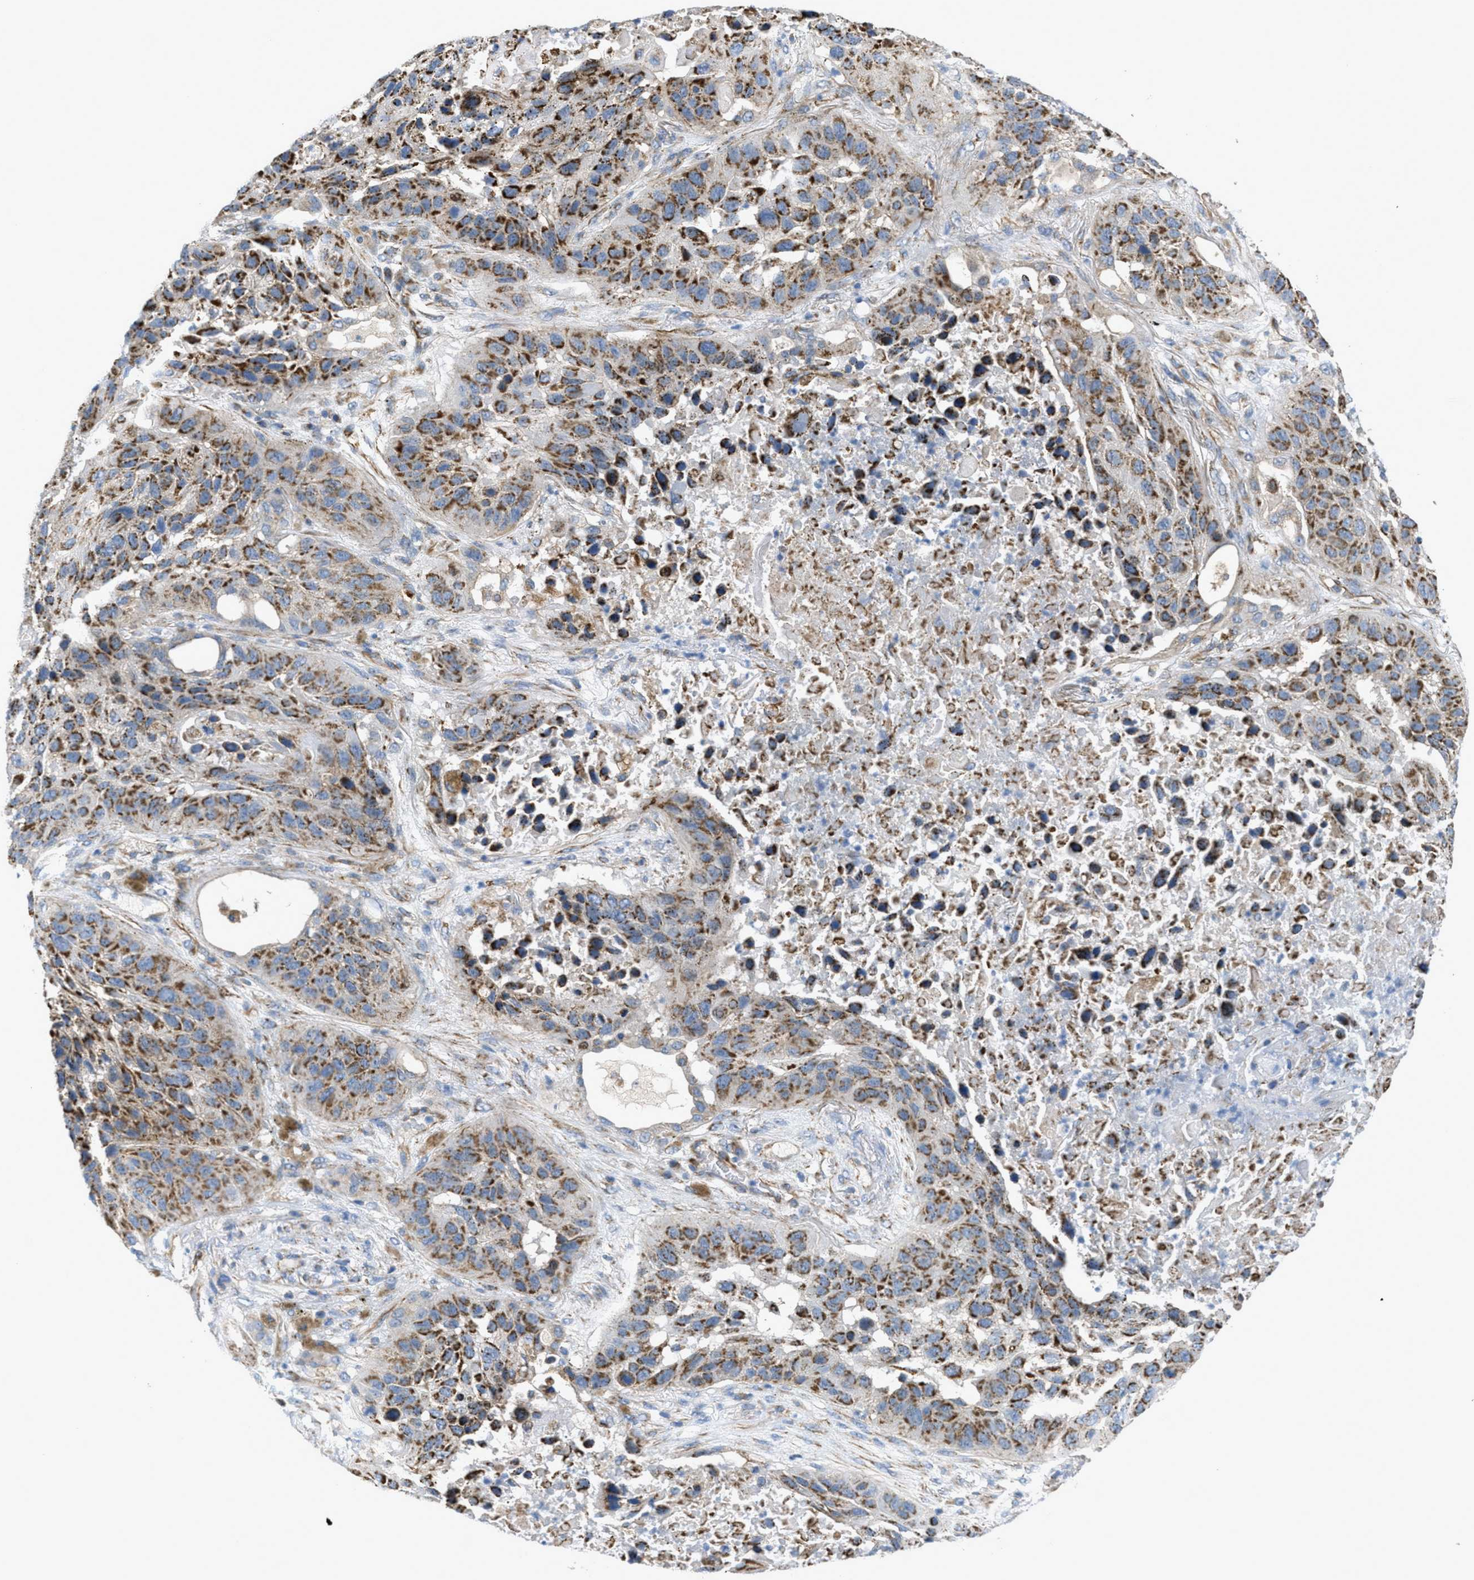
{"staining": {"intensity": "strong", "quantity": ">75%", "location": "cytoplasmic/membranous"}, "tissue": "lung cancer", "cell_type": "Tumor cells", "image_type": "cancer", "snomed": [{"axis": "morphology", "description": "Squamous cell carcinoma, NOS"}, {"axis": "topography", "description": "Lung"}], "caption": "This is a photomicrograph of immunohistochemistry staining of lung cancer, which shows strong positivity in the cytoplasmic/membranous of tumor cells.", "gene": "BTN3A1", "patient": {"sex": "male", "age": 57}}